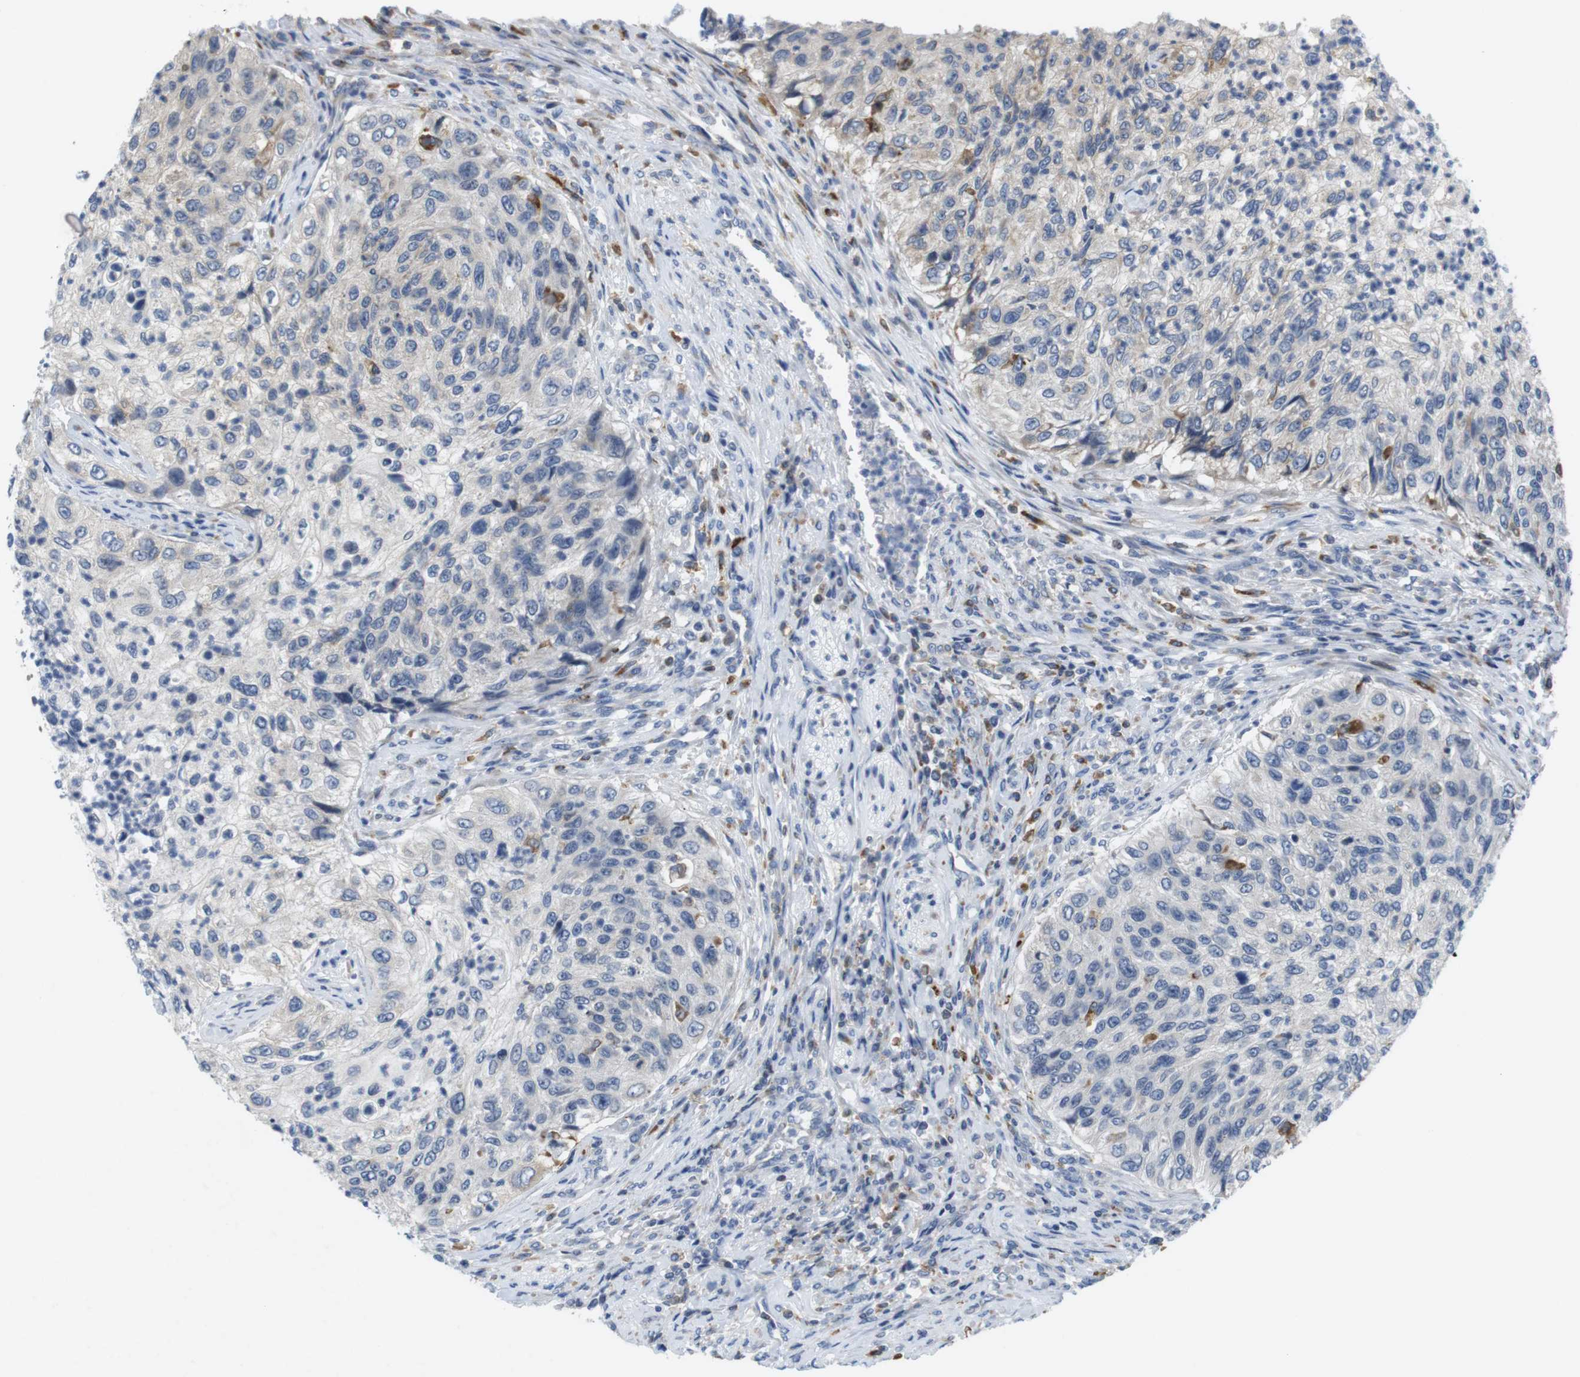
{"staining": {"intensity": "negative", "quantity": "none", "location": "none"}, "tissue": "urothelial cancer", "cell_type": "Tumor cells", "image_type": "cancer", "snomed": [{"axis": "morphology", "description": "Urothelial carcinoma, High grade"}, {"axis": "topography", "description": "Urinary bladder"}], "caption": "Immunohistochemistry (IHC) histopathology image of human high-grade urothelial carcinoma stained for a protein (brown), which shows no positivity in tumor cells.", "gene": "CNGA2", "patient": {"sex": "female", "age": 60}}